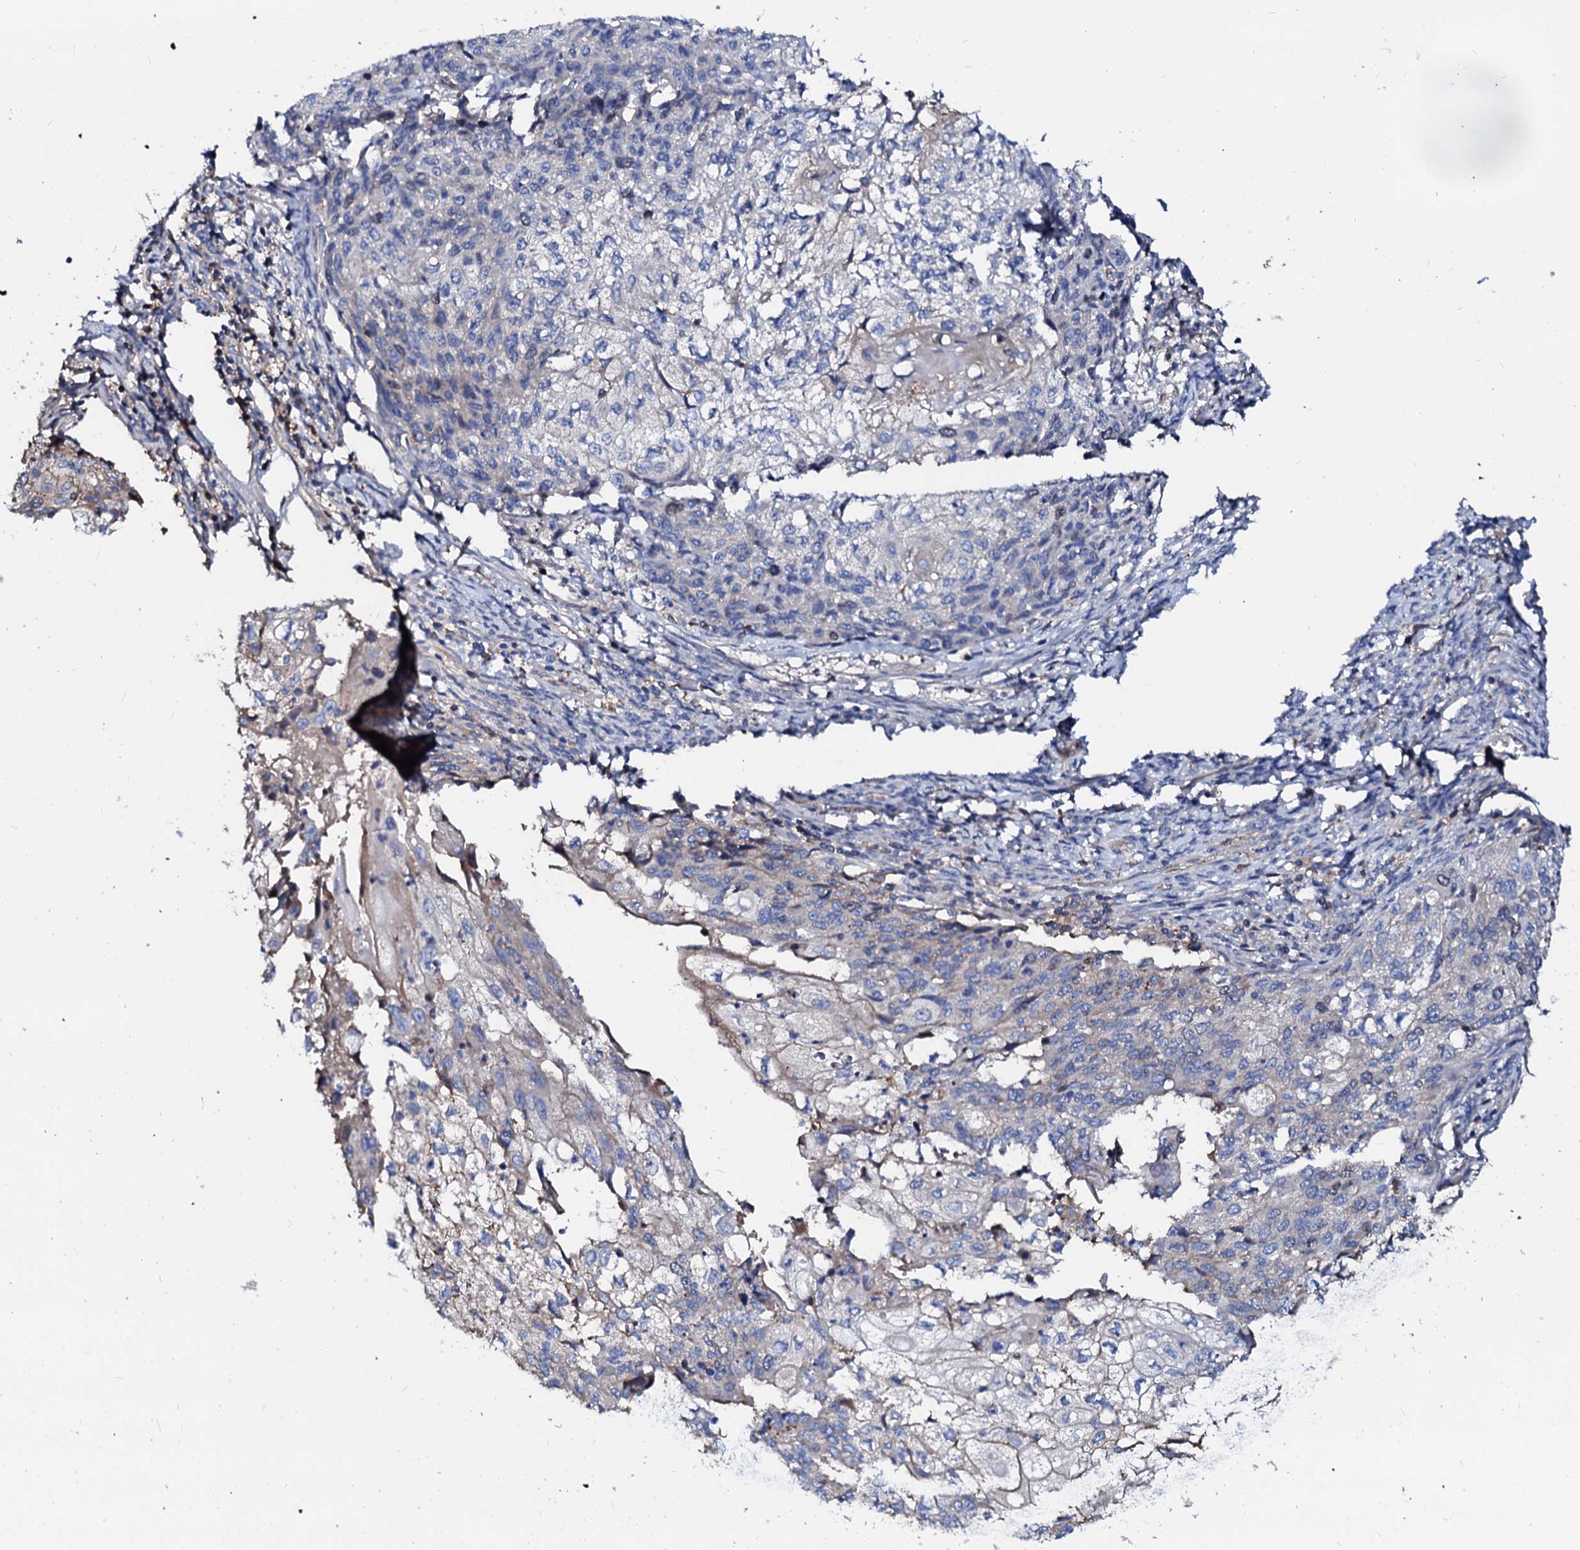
{"staining": {"intensity": "weak", "quantity": "<25%", "location": "cytoplasmic/membranous"}, "tissue": "cervical cancer", "cell_type": "Tumor cells", "image_type": "cancer", "snomed": [{"axis": "morphology", "description": "Squamous cell carcinoma, NOS"}, {"axis": "topography", "description": "Cervix"}], "caption": "A photomicrograph of human cervical cancer is negative for staining in tumor cells.", "gene": "CSKMT", "patient": {"sex": "female", "age": 67}}